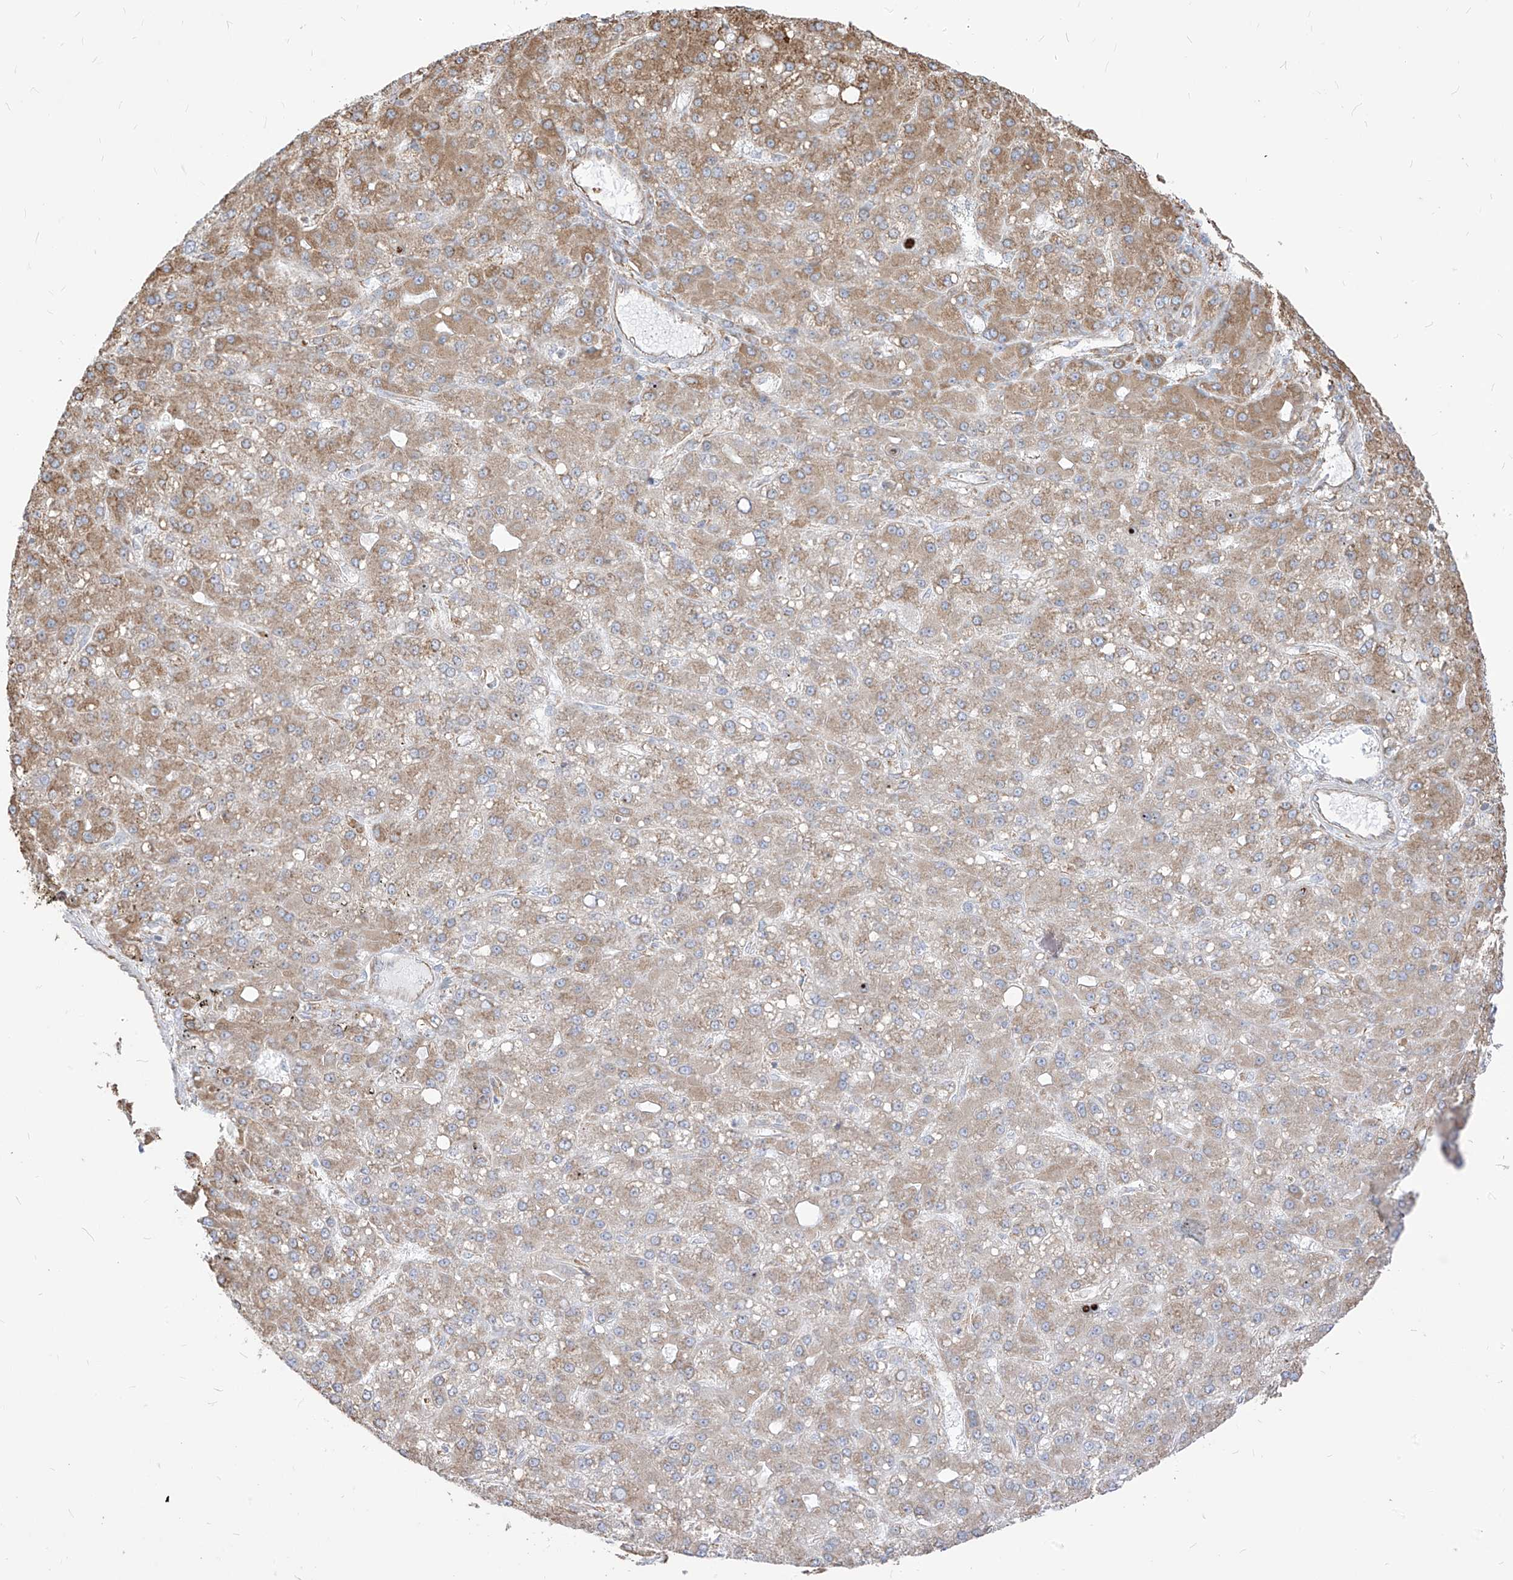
{"staining": {"intensity": "moderate", "quantity": "25%-75%", "location": "cytoplasmic/membranous"}, "tissue": "liver cancer", "cell_type": "Tumor cells", "image_type": "cancer", "snomed": [{"axis": "morphology", "description": "Carcinoma, Hepatocellular, NOS"}, {"axis": "topography", "description": "Liver"}], "caption": "Liver cancer tissue shows moderate cytoplasmic/membranous expression in approximately 25%-75% of tumor cells, visualized by immunohistochemistry.", "gene": "PDIA6", "patient": {"sex": "male", "age": 67}}